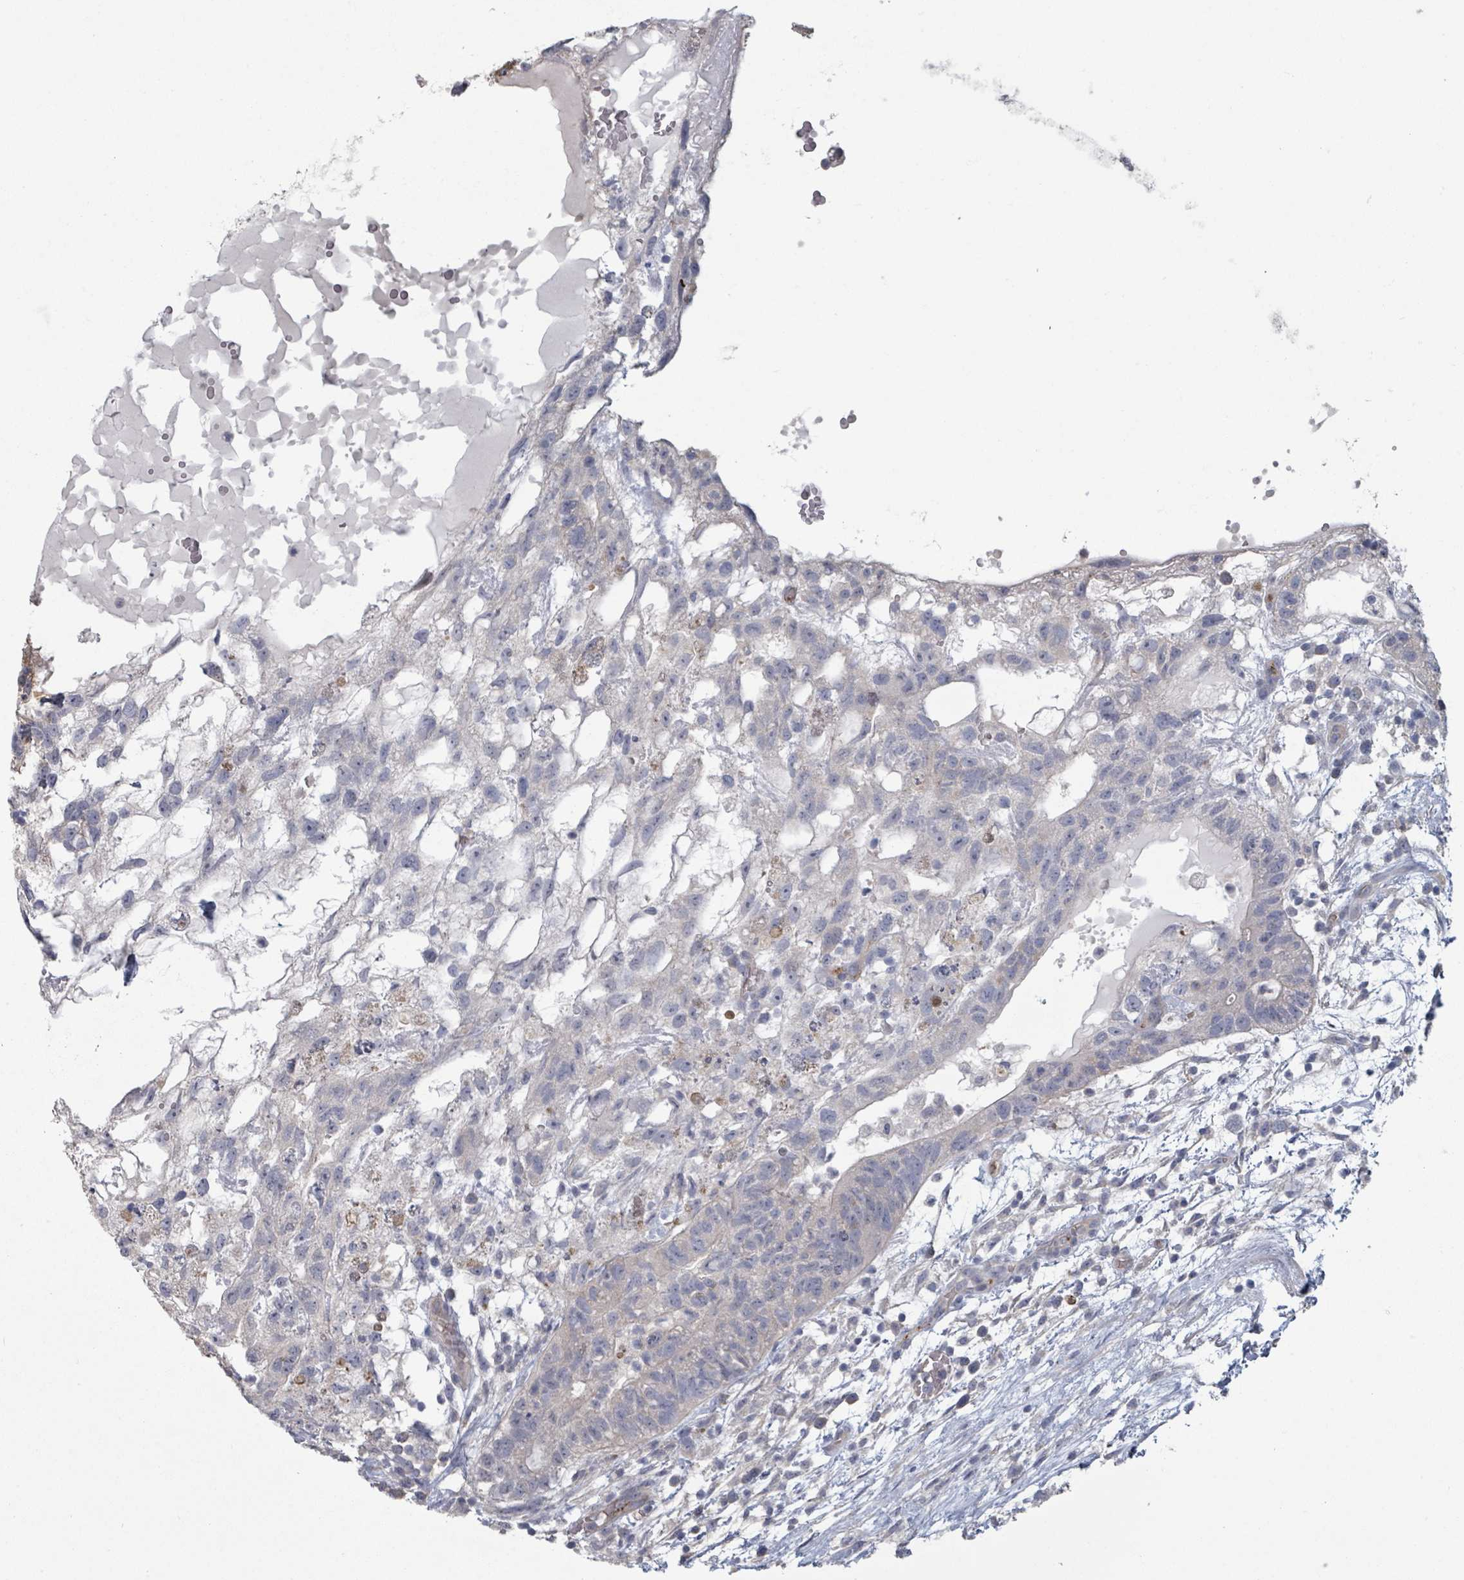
{"staining": {"intensity": "negative", "quantity": "none", "location": "none"}, "tissue": "testis cancer", "cell_type": "Tumor cells", "image_type": "cancer", "snomed": [{"axis": "morphology", "description": "Normal tissue, NOS"}, {"axis": "morphology", "description": "Carcinoma, Embryonal, NOS"}, {"axis": "topography", "description": "Testis"}], "caption": "IHC of testis embryonal carcinoma reveals no positivity in tumor cells. Nuclei are stained in blue.", "gene": "PLAUR", "patient": {"sex": "male", "age": 32}}